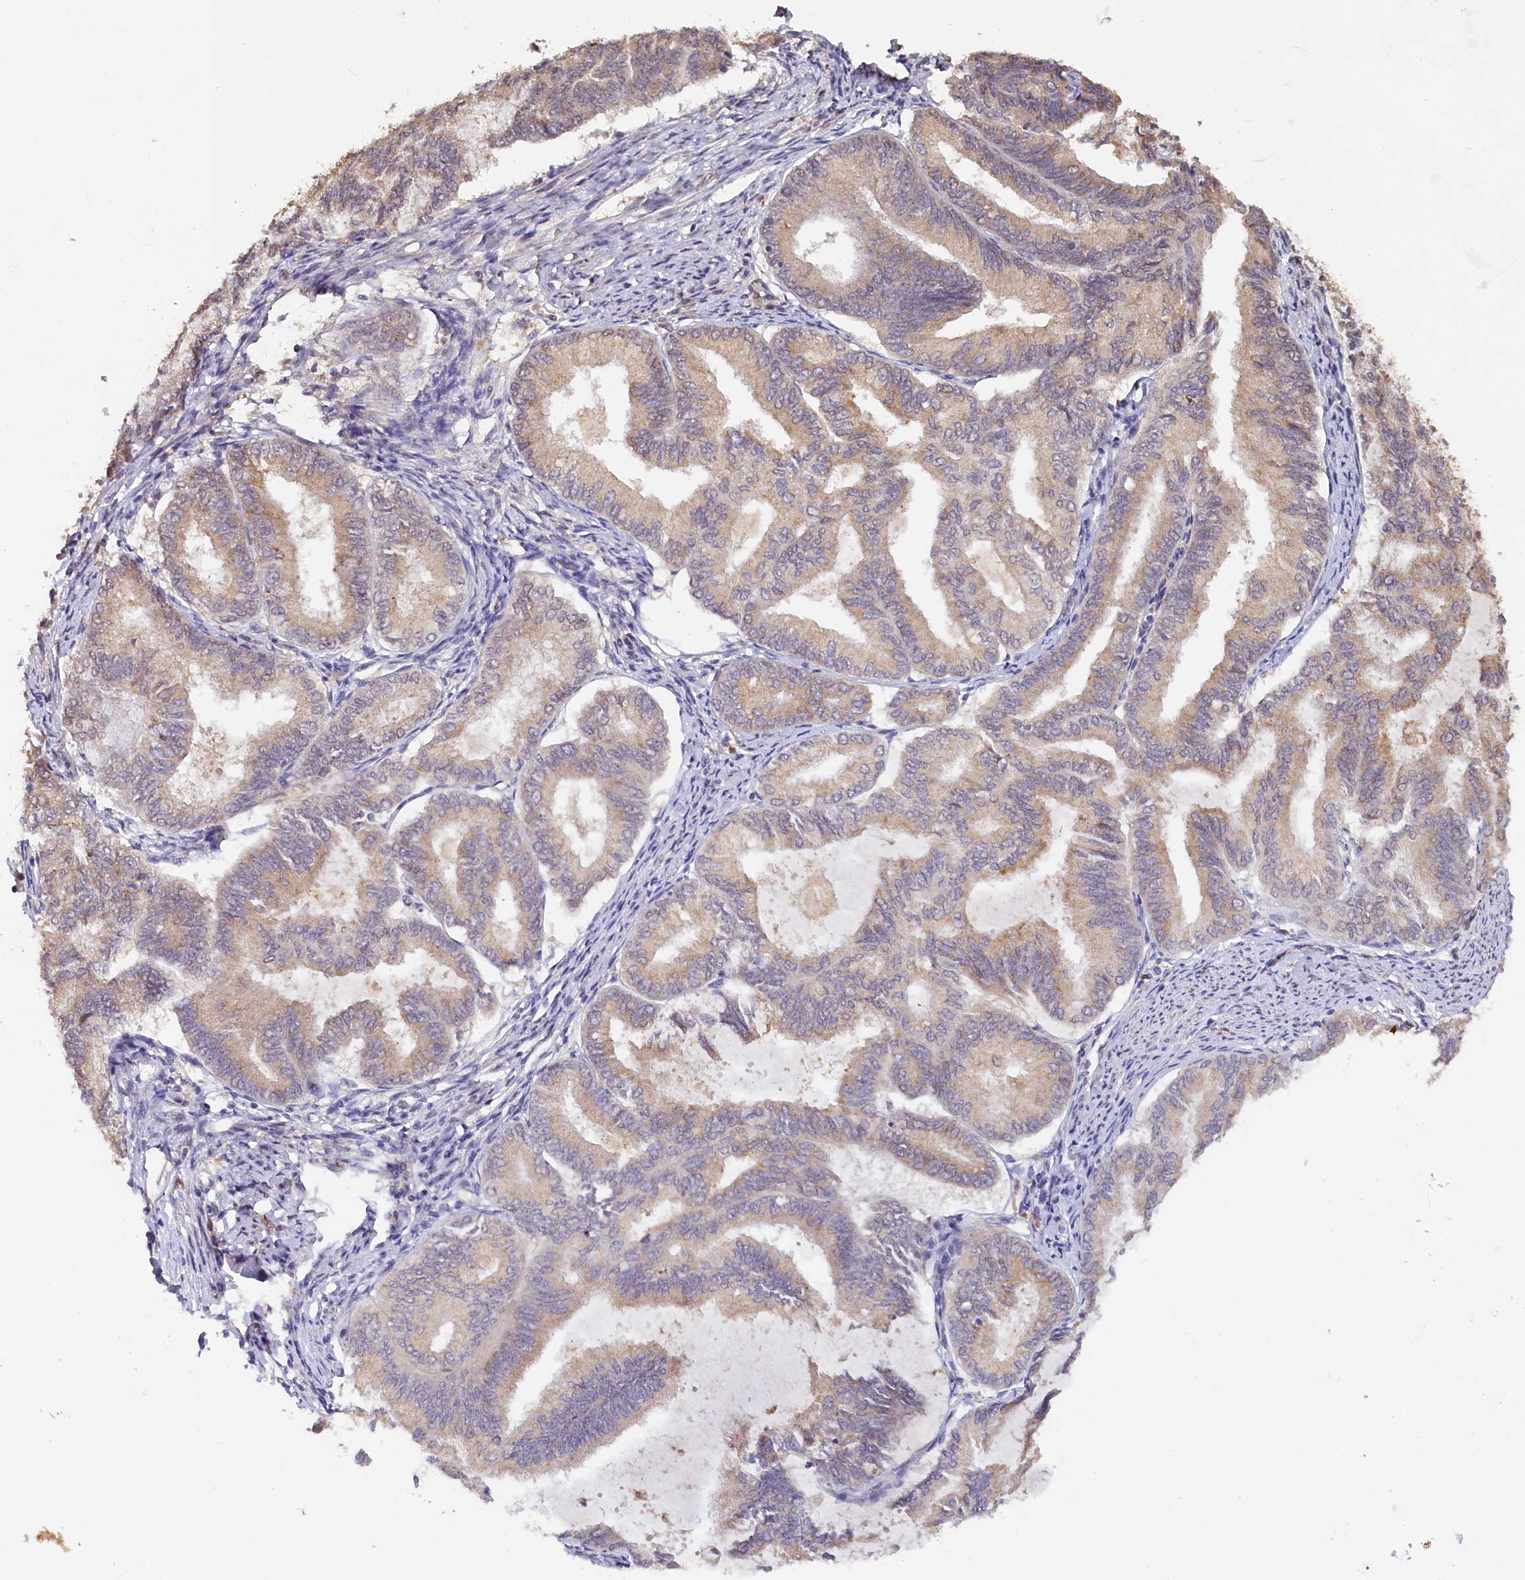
{"staining": {"intensity": "moderate", "quantity": ">75%", "location": "cytoplasmic/membranous"}, "tissue": "endometrial cancer", "cell_type": "Tumor cells", "image_type": "cancer", "snomed": [{"axis": "morphology", "description": "Adenocarcinoma, NOS"}, {"axis": "topography", "description": "Endometrium"}], "caption": "Immunohistochemistry (IHC) histopathology image of neoplastic tissue: human adenocarcinoma (endometrial) stained using immunohistochemistry (IHC) reveals medium levels of moderate protein expression localized specifically in the cytoplasmic/membranous of tumor cells, appearing as a cytoplasmic/membranous brown color.", "gene": "TANGO6", "patient": {"sex": "female", "age": 86}}